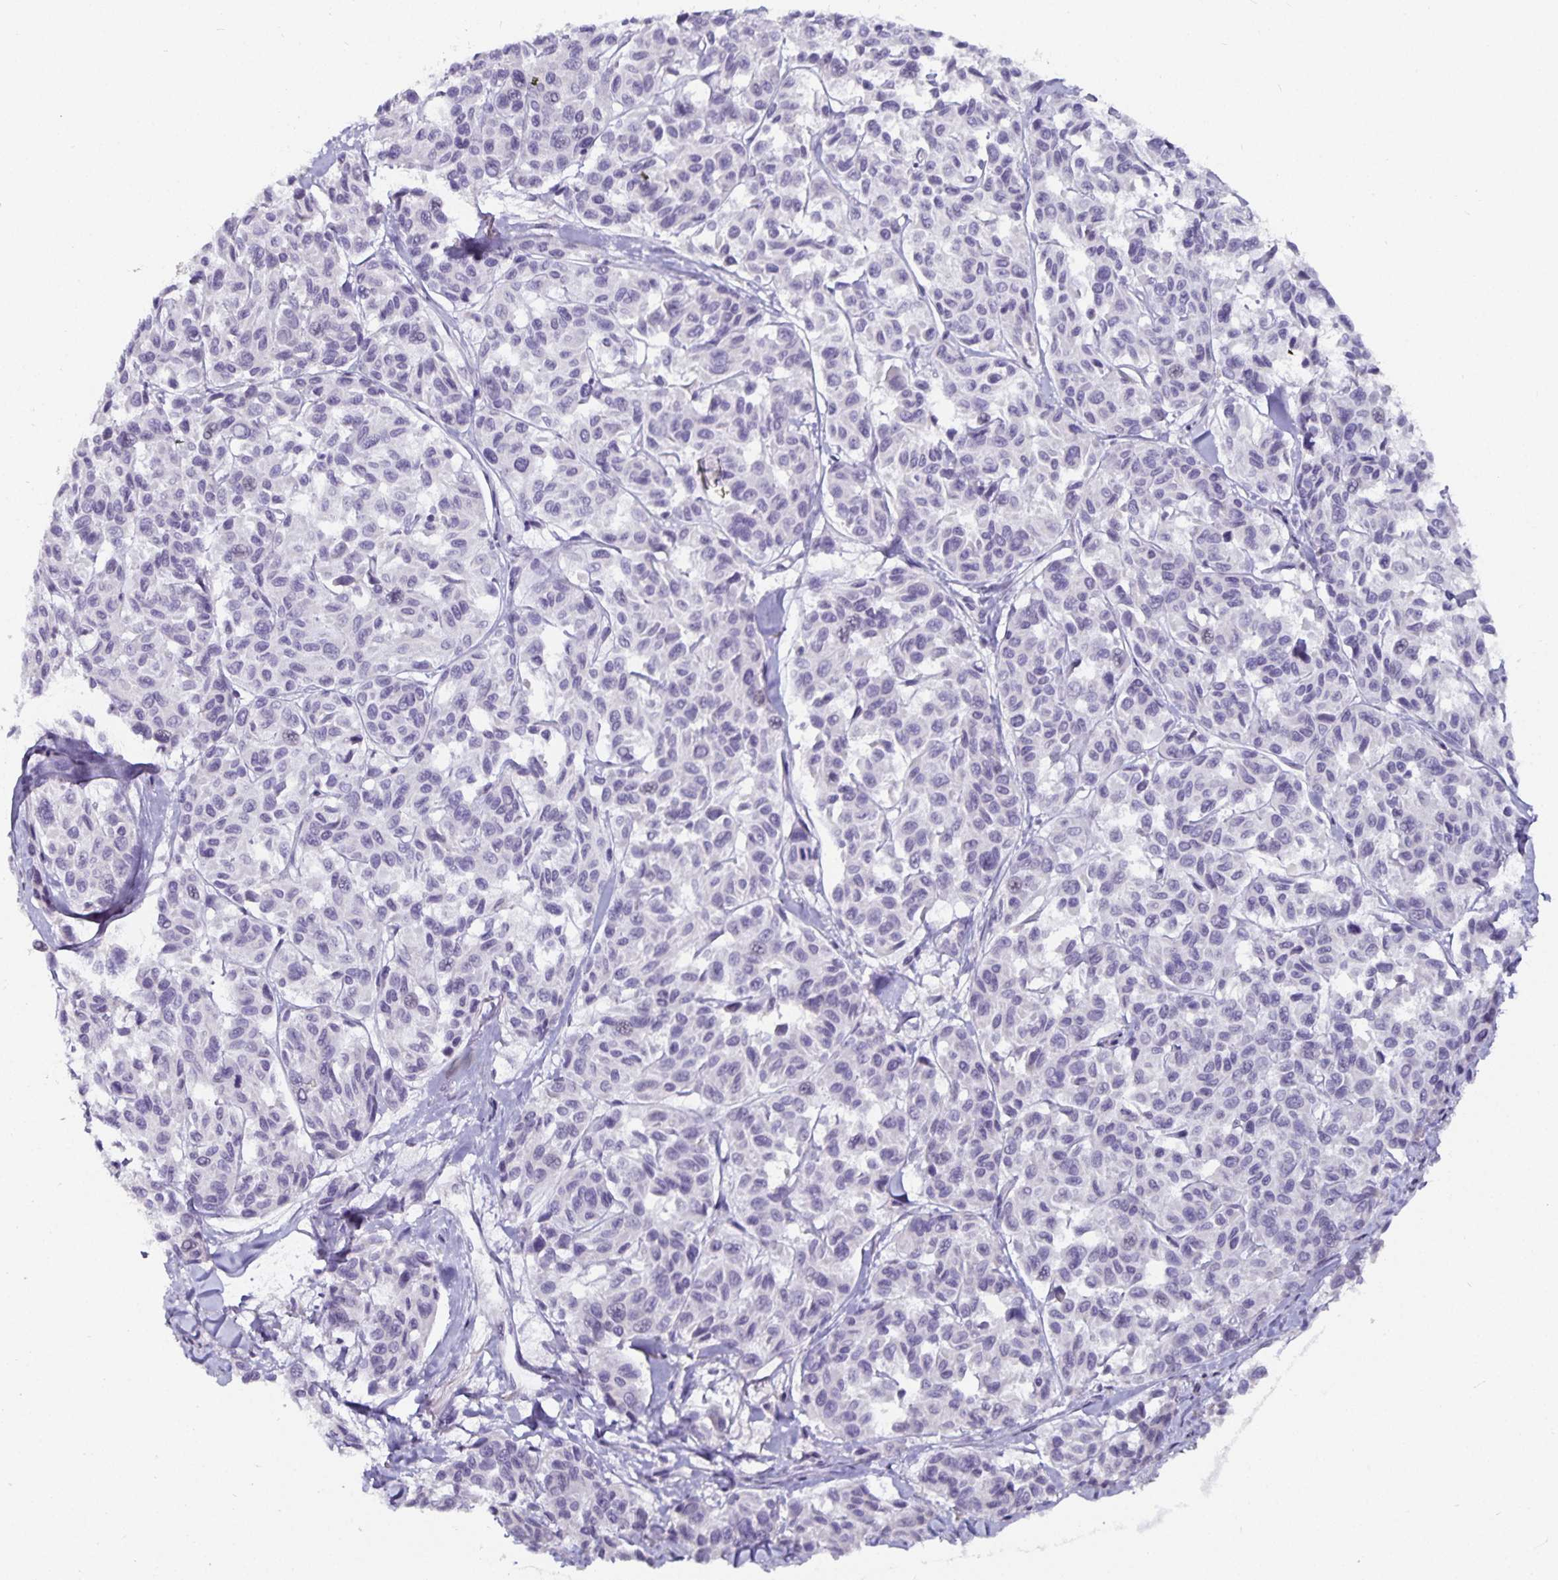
{"staining": {"intensity": "negative", "quantity": "none", "location": "none"}, "tissue": "melanoma", "cell_type": "Tumor cells", "image_type": "cancer", "snomed": [{"axis": "morphology", "description": "Malignant melanoma, NOS"}, {"axis": "topography", "description": "Skin"}], "caption": "Tumor cells are negative for protein expression in human melanoma.", "gene": "CA12", "patient": {"sex": "female", "age": 66}}